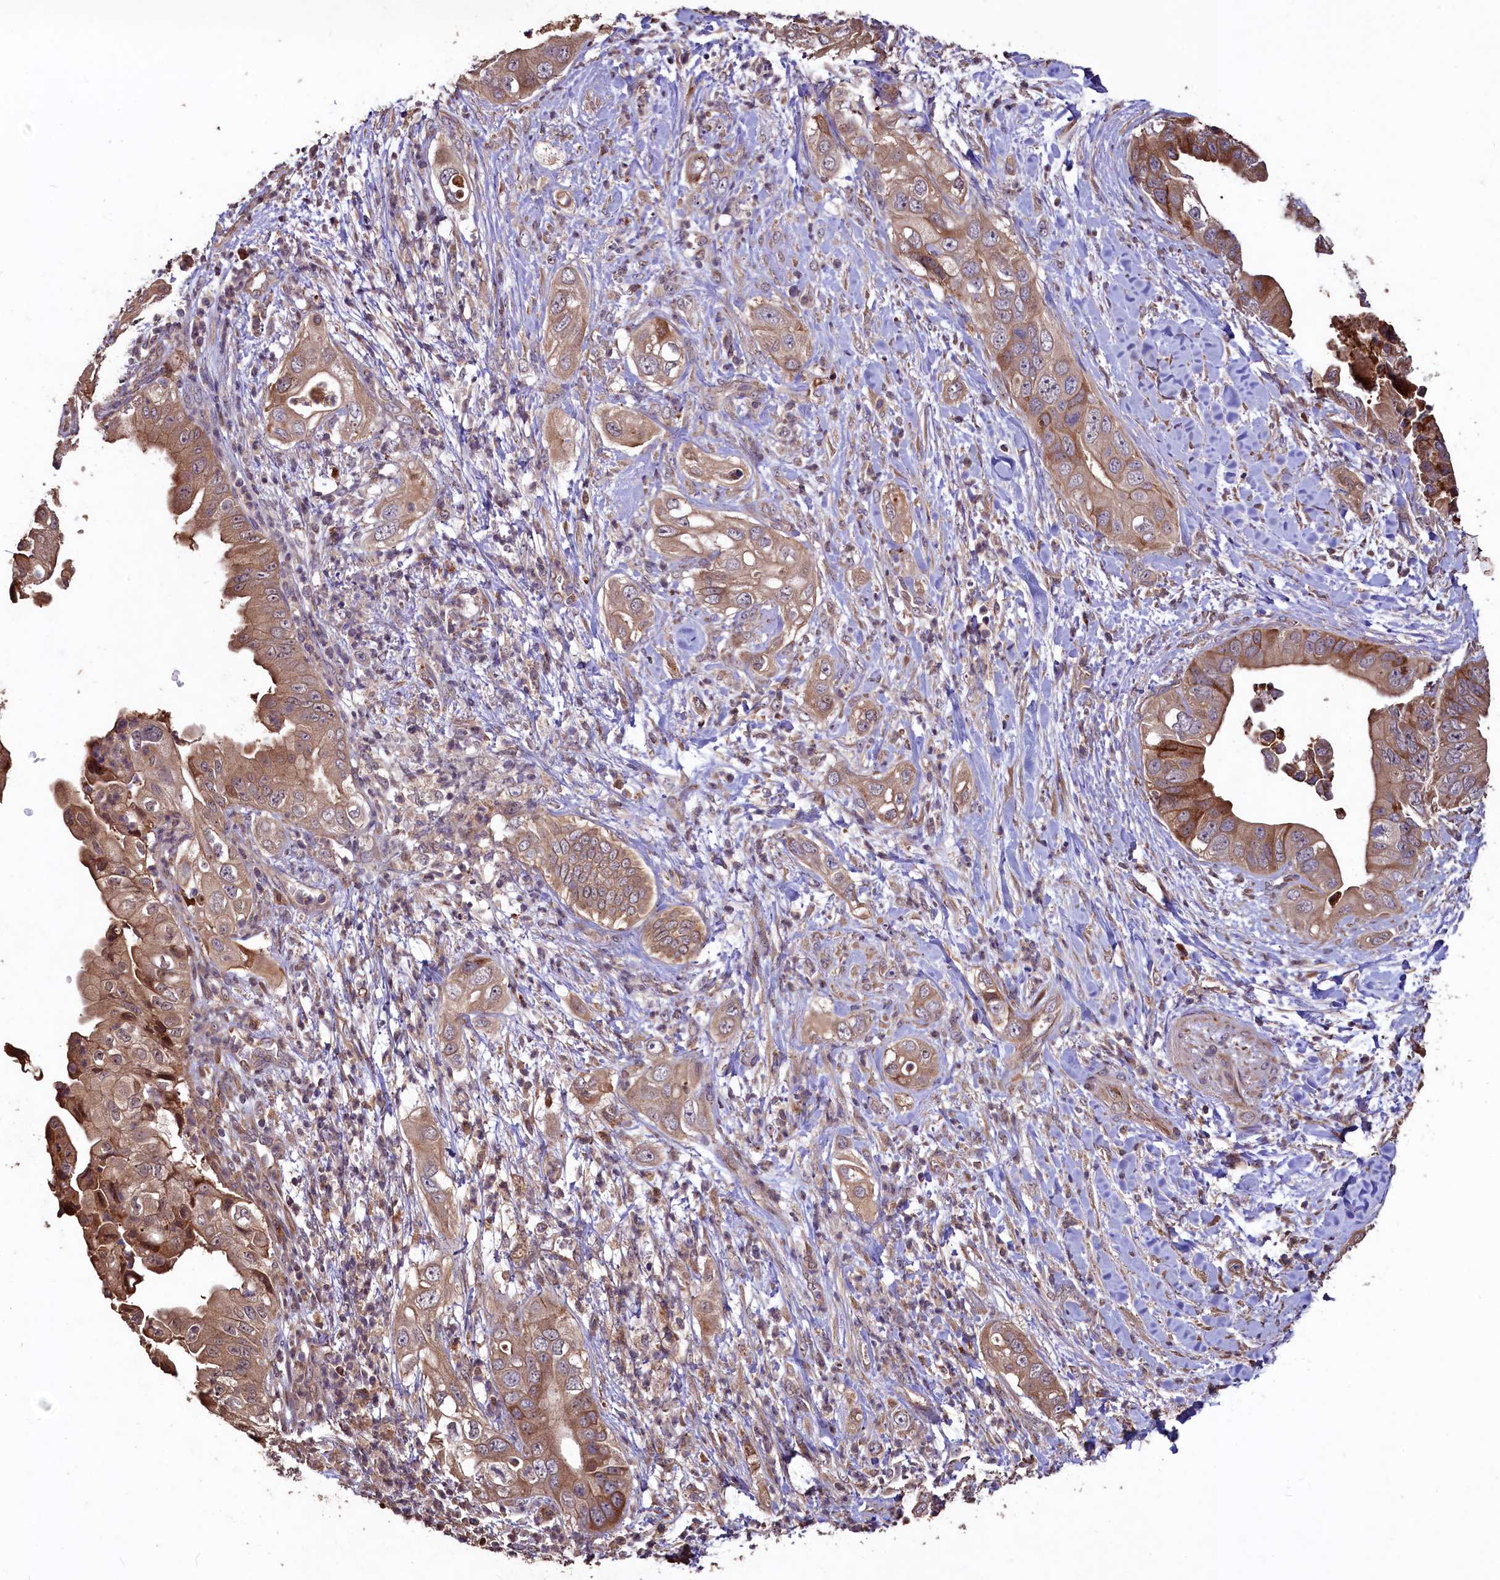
{"staining": {"intensity": "moderate", "quantity": ">75%", "location": "cytoplasmic/membranous"}, "tissue": "pancreatic cancer", "cell_type": "Tumor cells", "image_type": "cancer", "snomed": [{"axis": "morphology", "description": "Adenocarcinoma, NOS"}, {"axis": "topography", "description": "Pancreas"}], "caption": "About >75% of tumor cells in human pancreatic cancer display moderate cytoplasmic/membranous protein staining as visualized by brown immunohistochemical staining.", "gene": "TMEM98", "patient": {"sex": "female", "age": 78}}